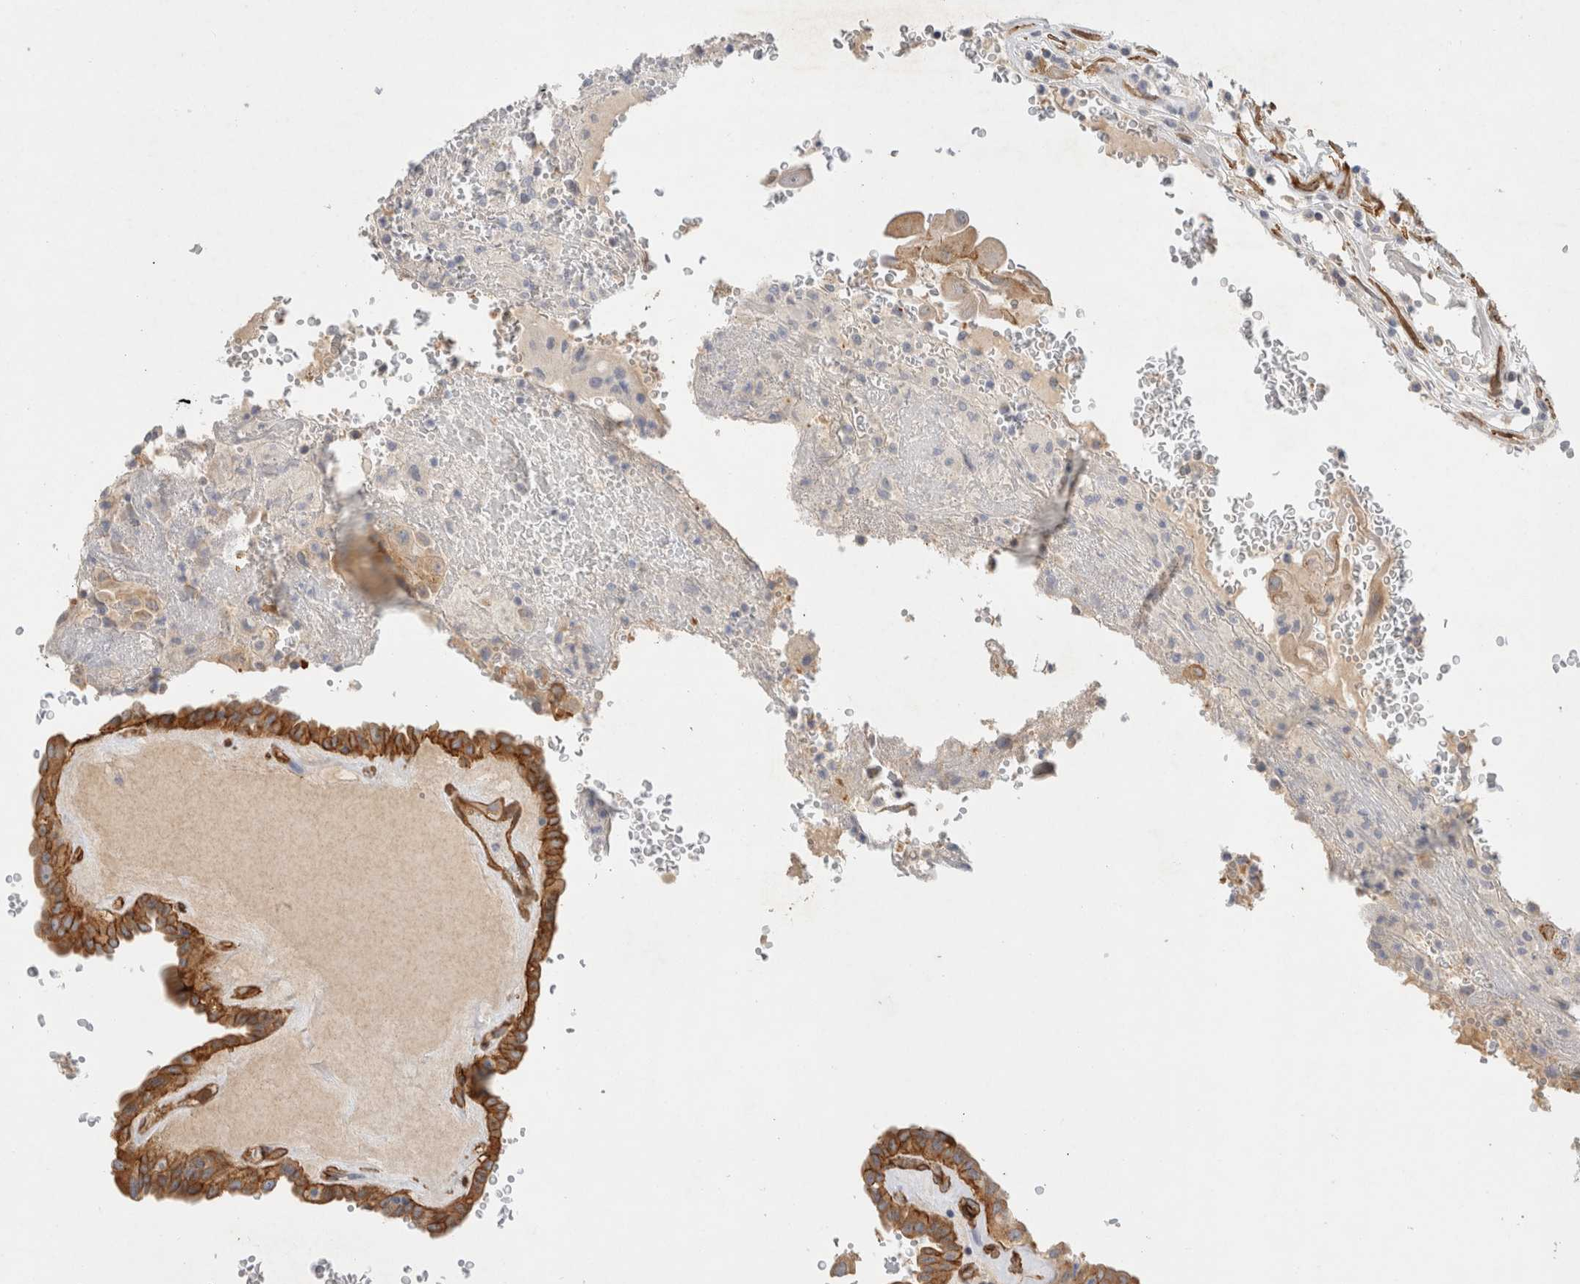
{"staining": {"intensity": "moderate", "quantity": ">75%", "location": "cytoplasmic/membranous"}, "tissue": "thyroid cancer", "cell_type": "Tumor cells", "image_type": "cancer", "snomed": [{"axis": "morphology", "description": "Papillary adenocarcinoma, NOS"}, {"axis": "topography", "description": "Thyroid gland"}], "caption": "IHC (DAB (3,3'-diaminobenzidine)) staining of thyroid papillary adenocarcinoma displays moderate cytoplasmic/membranous protein expression in approximately >75% of tumor cells.", "gene": "JMJD4", "patient": {"sex": "male", "age": 77}}